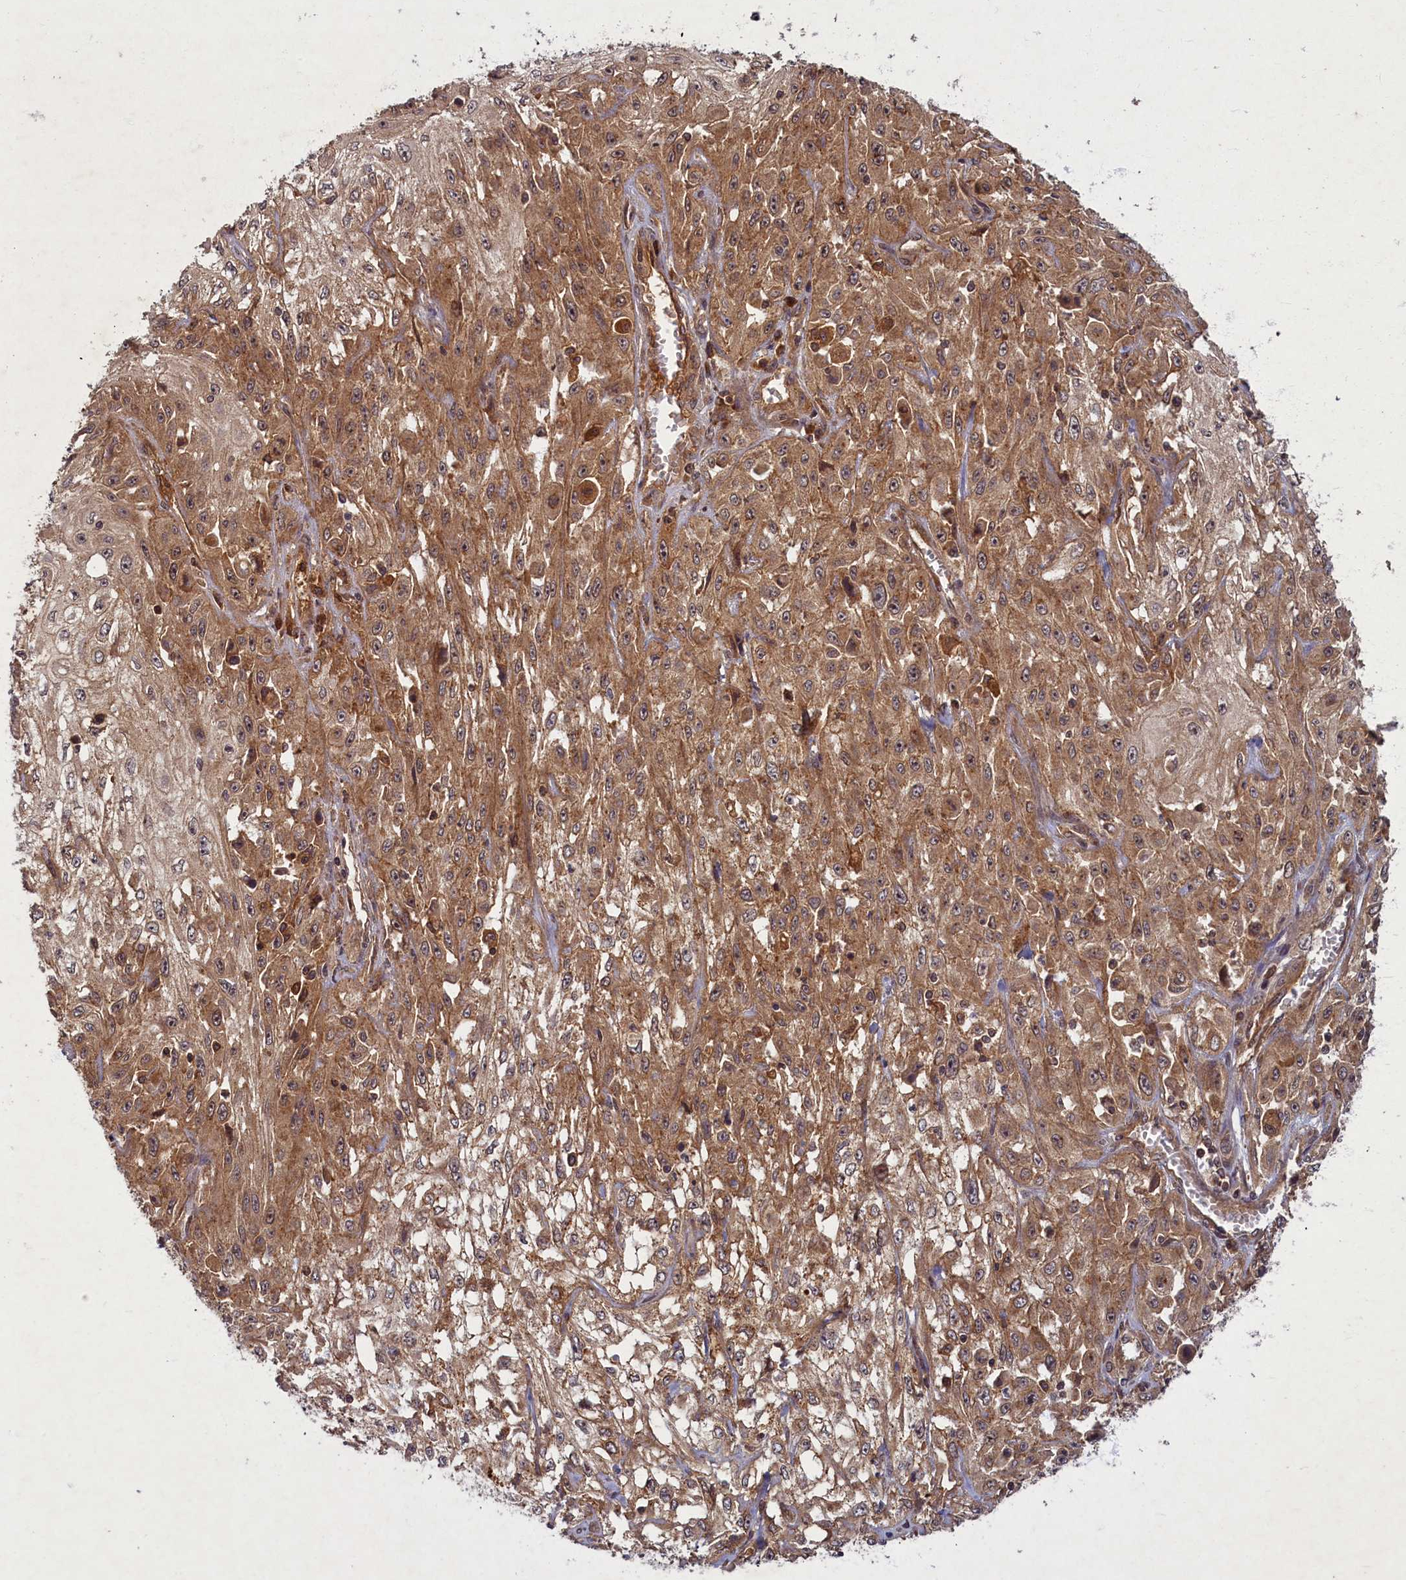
{"staining": {"intensity": "moderate", "quantity": ">75%", "location": "cytoplasmic/membranous"}, "tissue": "skin cancer", "cell_type": "Tumor cells", "image_type": "cancer", "snomed": [{"axis": "morphology", "description": "Squamous cell carcinoma, NOS"}, {"axis": "morphology", "description": "Squamous cell carcinoma, metastatic, NOS"}, {"axis": "topography", "description": "Skin"}, {"axis": "topography", "description": "Lymph node"}], "caption": "Tumor cells reveal medium levels of moderate cytoplasmic/membranous expression in about >75% of cells in skin cancer. (Brightfield microscopy of DAB IHC at high magnification).", "gene": "BICD1", "patient": {"sex": "male", "age": 75}}